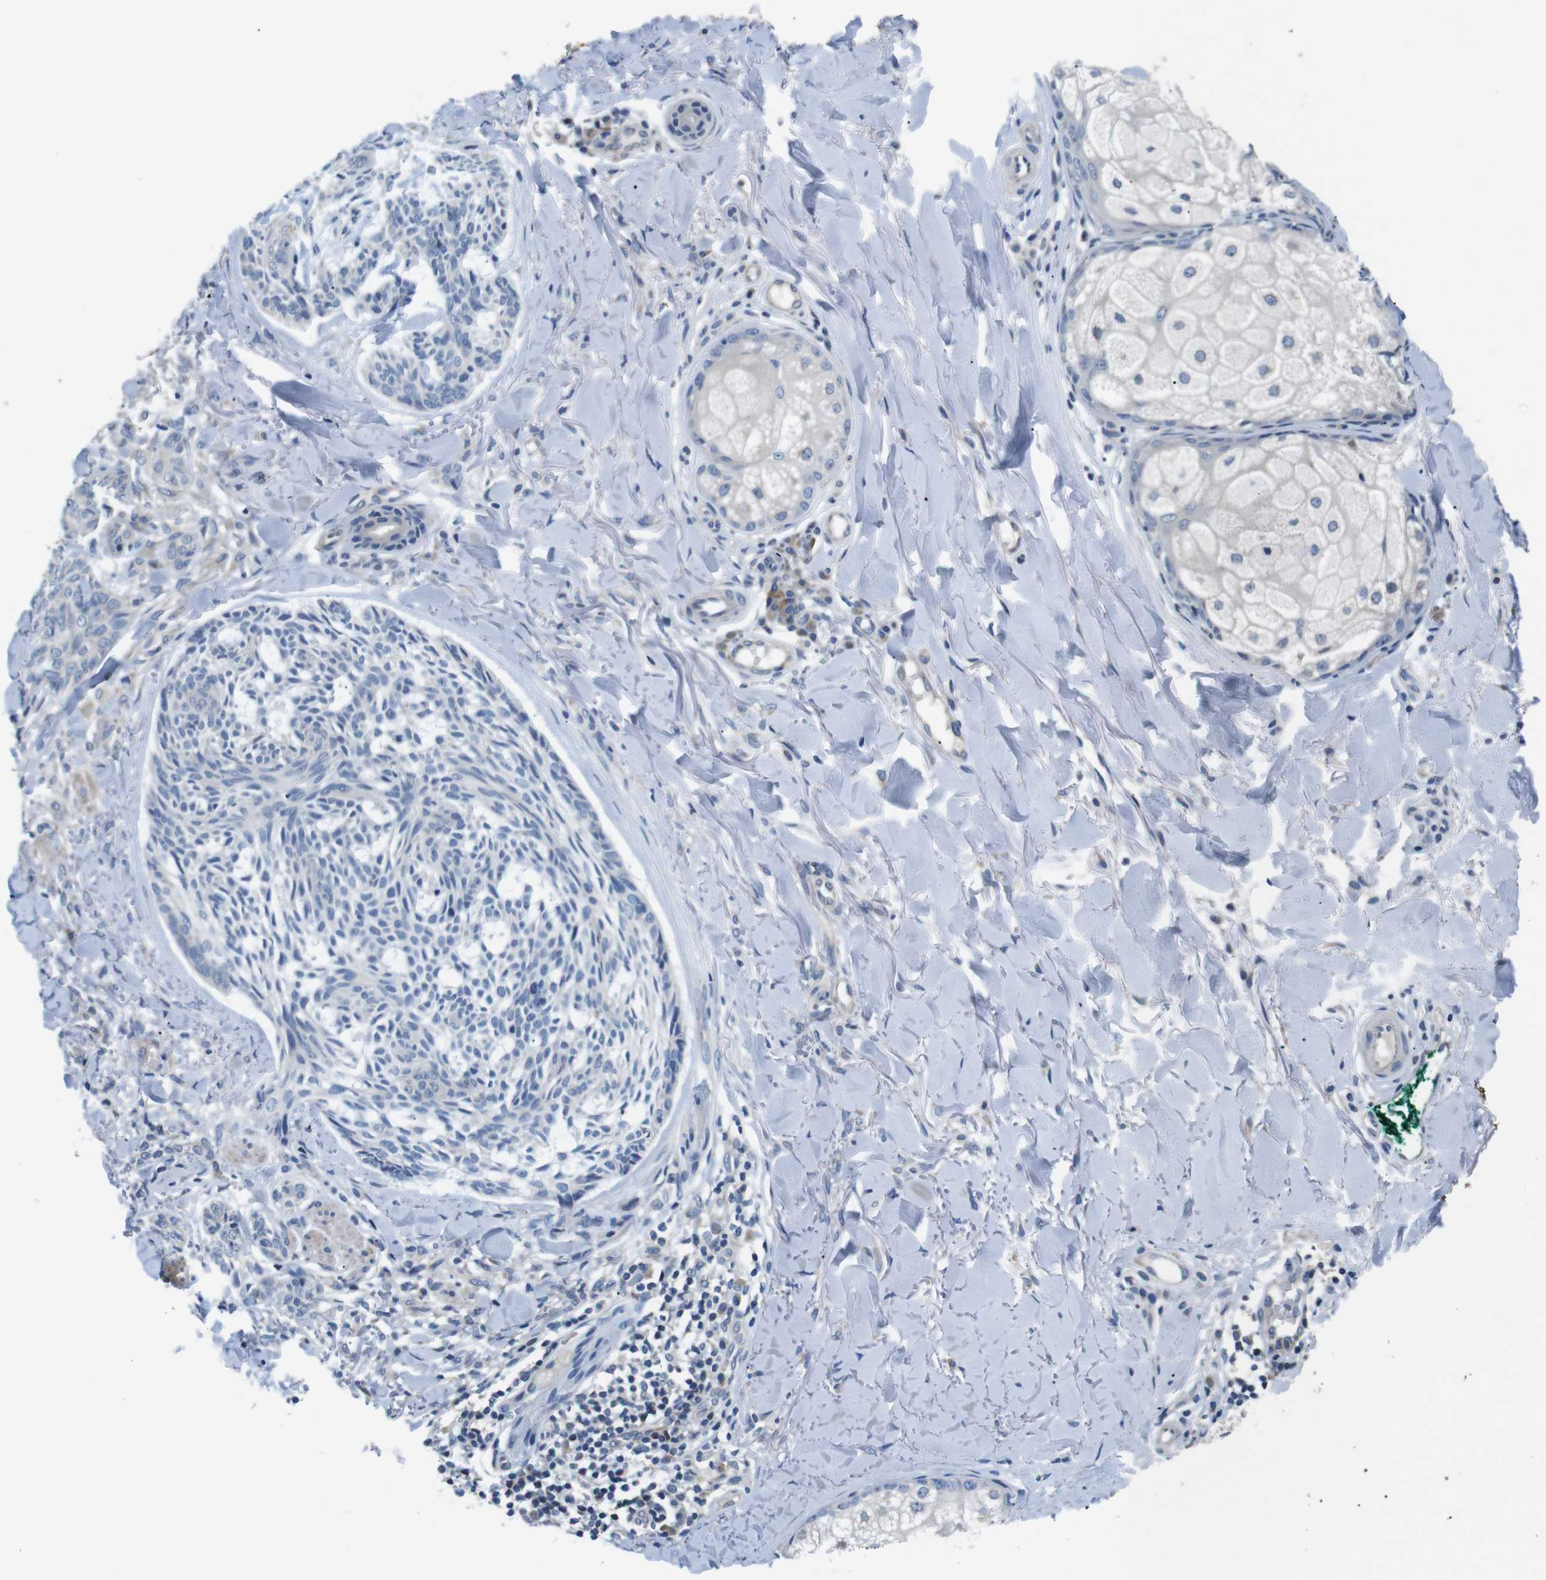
{"staining": {"intensity": "negative", "quantity": "none", "location": "none"}, "tissue": "skin cancer", "cell_type": "Tumor cells", "image_type": "cancer", "snomed": [{"axis": "morphology", "description": "Basal cell carcinoma"}, {"axis": "topography", "description": "Skin"}], "caption": "Immunohistochemistry (IHC) micrograph of neoplastic tissue: basal cell carcinoma (skin) stained with DAB shows no significant protein staining in tumor cells.", "gene": "JAK1", "patient": {"sex": "male", "age": 43}}